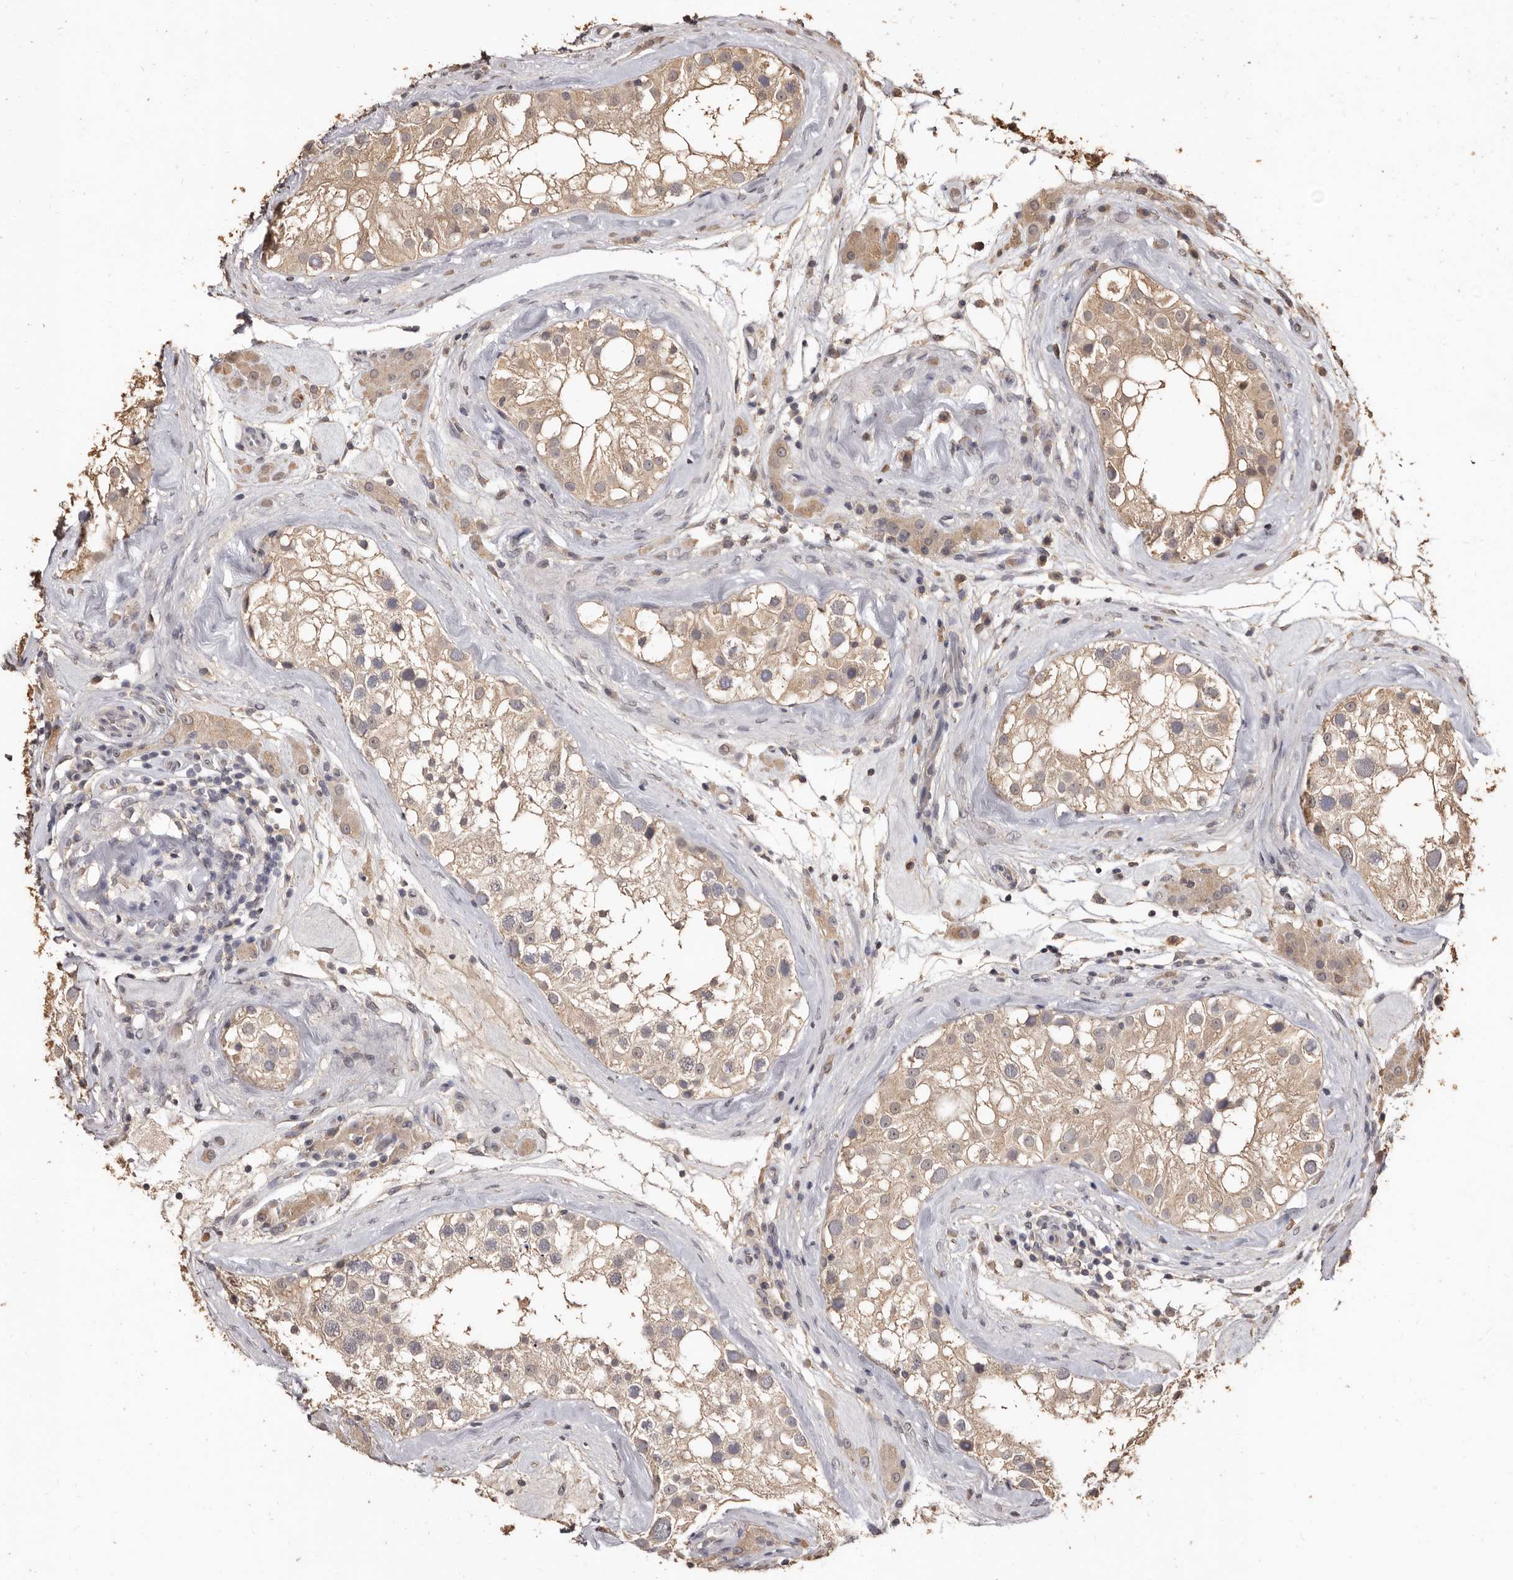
{"staining": {"intensity": "weak", "quantity": ">75%", "location": "cytoplasmic/membranous"}, "tissue": "testis", "cell_type": "Cells in seminiferous ducts", "image_type": "normal", "snomed": [{"axis": "morphology", "description": "Normal tissue, NOS"}, {"axis": "topography", "description": "Testis"}], "caption": "A micrograph of testis stained for a protein shows weak cytoplasmic/membranous brown staining in cells in seminiferous ducts.", "gene": "INAVA", "patient": {"sex": "male", "age": 46}}